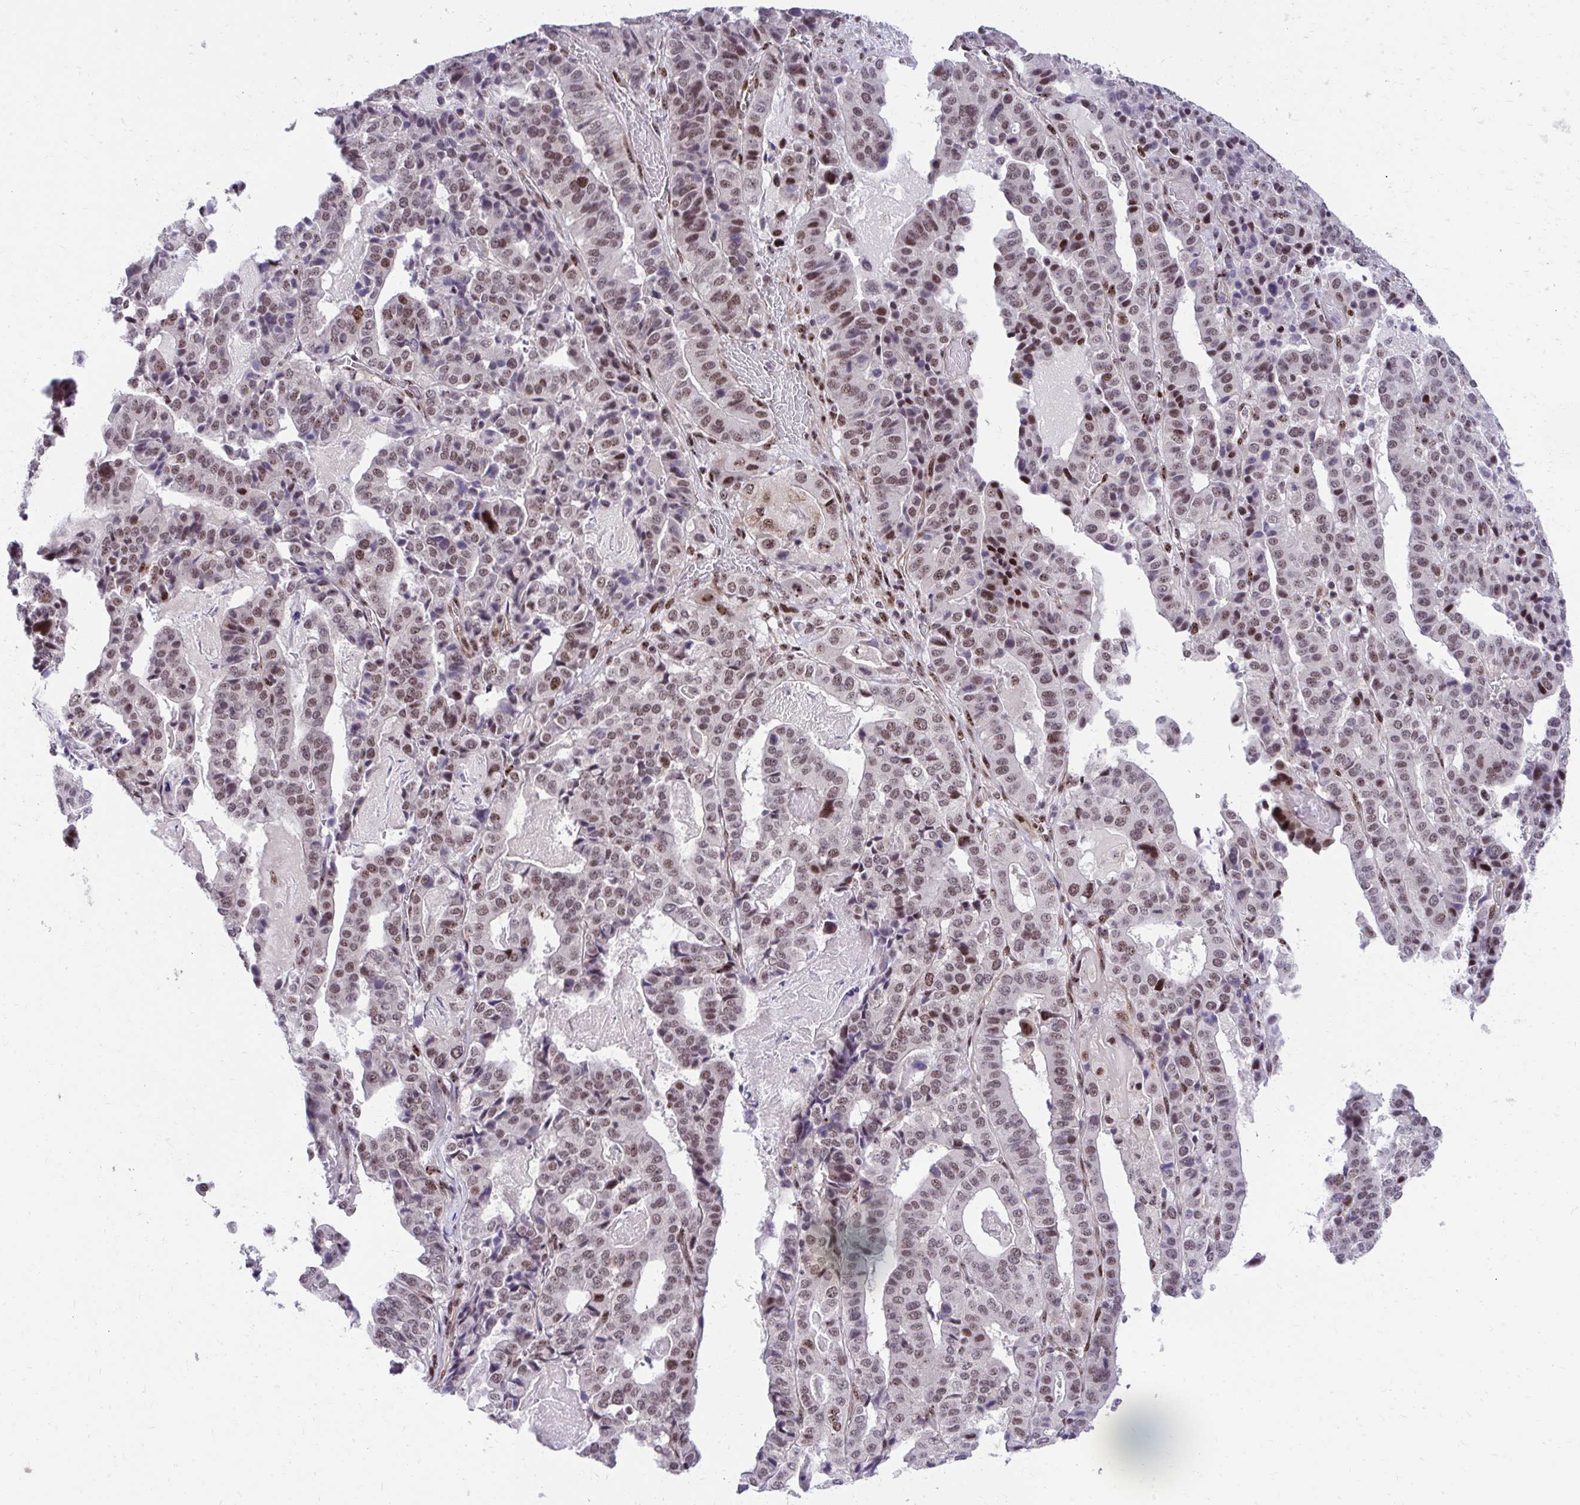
{"staining": {"intensity": "moderate", "quantity": ">75%", "location": "nuclear"}, "tissue": "stomach cancer", "cell_type": "Tumor cells", "image_type": "cancer", "snomed": [{"axis": "morphology", "description": "Adenocarcinoma, NOS"}, {"axis": "topography", "description": "Stomach"}], "caption": "This is a micrograph of IHC staining of adenocarcinoma (stomach), which shows moderate positivity in the nuclear of tumor cells.", "gene": "HOXA4", "patient": {"sex": "male", "age": 48}}